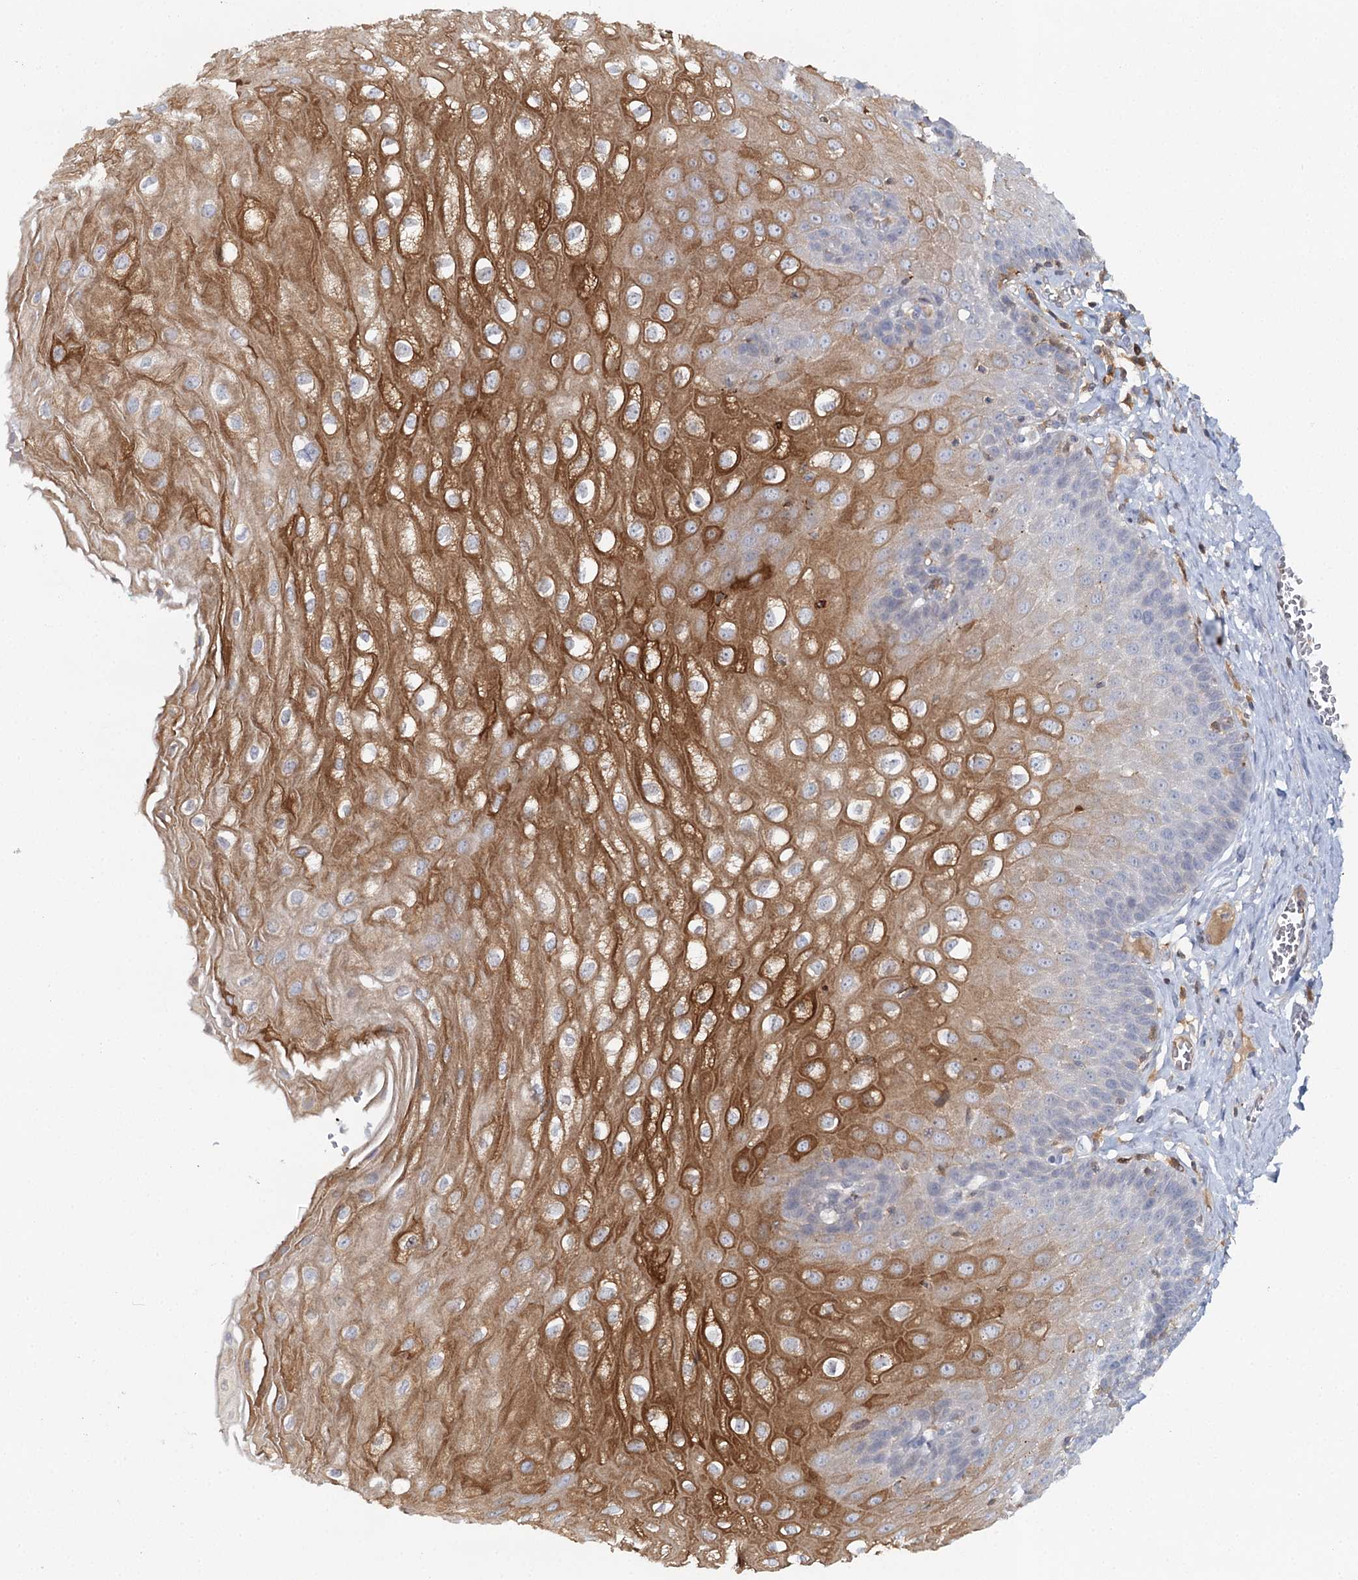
{"staining": {"intensity": "strong", "quantity": "25%-75%", "location": "cytoplasmic/membranous"}, "tissue": "esophagus", "cell_type": "Squamous epithelial cells", "image_type": "normal", "snomed": [{"axis": "morphology", "description": "Normal tissue, NOS"}, {"axis": "topography", "description": "Esophagus"}], "caption": "DAB (3,3'-diaminobenzidine) immunohistochemical staining of unremarkable esophagus displays strong cytoplasmic/membranous protein positivity in about 25%-75% of squamous epithelial cells.", "gene": "SLC41A2", "patient": {"sex": "male", "age": 60}}